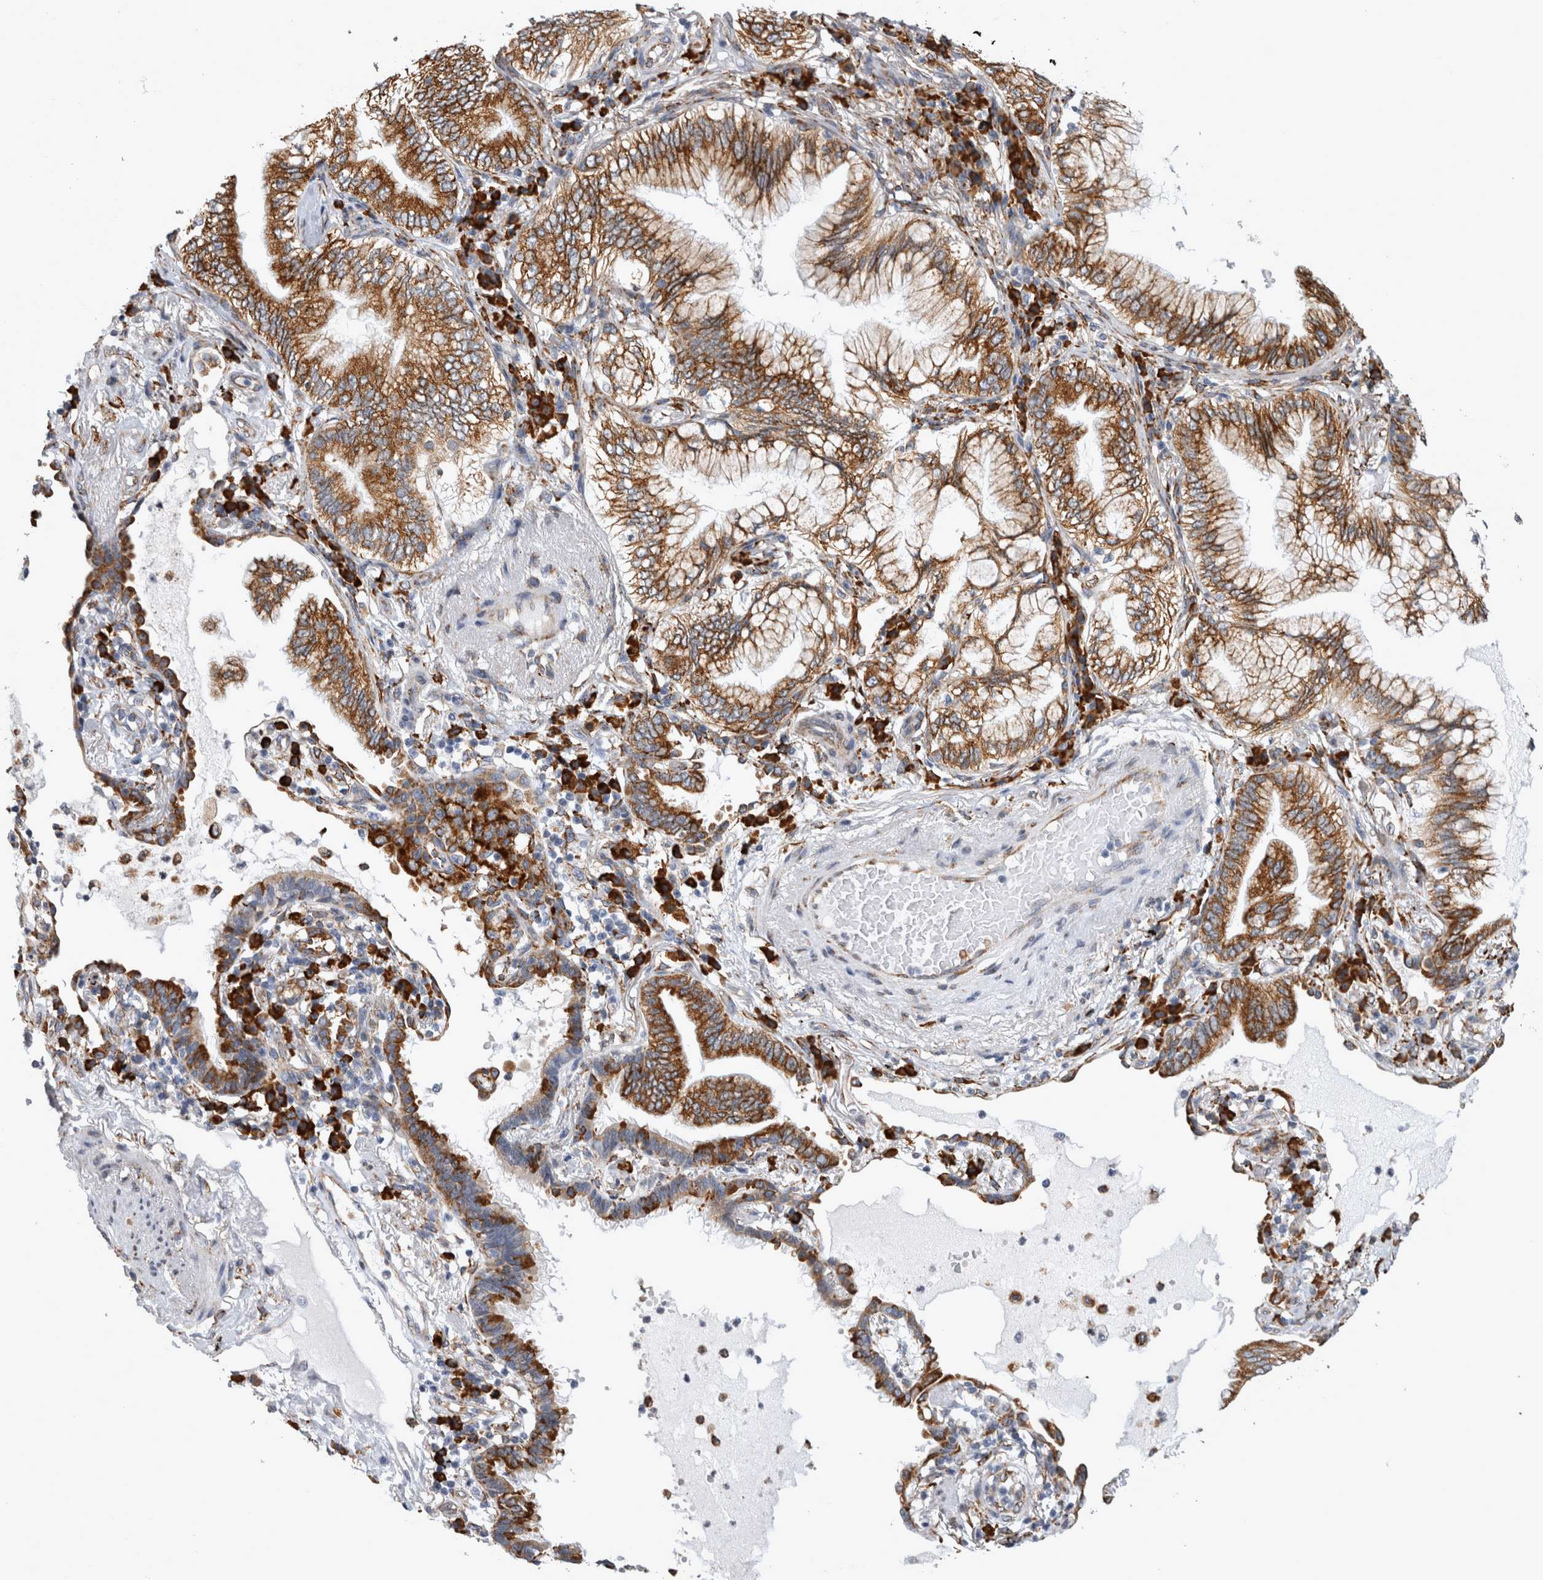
{"staining": {"intensity": "moderate", "quantity": ">75%", "location": "cytoplasmic/membranous"}, "tissue": "lung cancer", "cell_type": "Tumor cells", "image_type": "cancer", "snomed": [{"axis": "morphology", "description": "Adenocarcinoma, NOS"}, {"axis": "topography", "description": "Lung"}], "caption": "Protein analysis of adenocarcinoma (lung) tissue shows moderate cytoplasmic/membranous staining in approximately >75% of tumor cells. The protein of interest is stained brown, and the nuclei are stained in blue (DAB IHC with brightfield microscopy, high magnification).", "gene": "FHIP2B", "patient": {"sex": "female", "age": 70}}